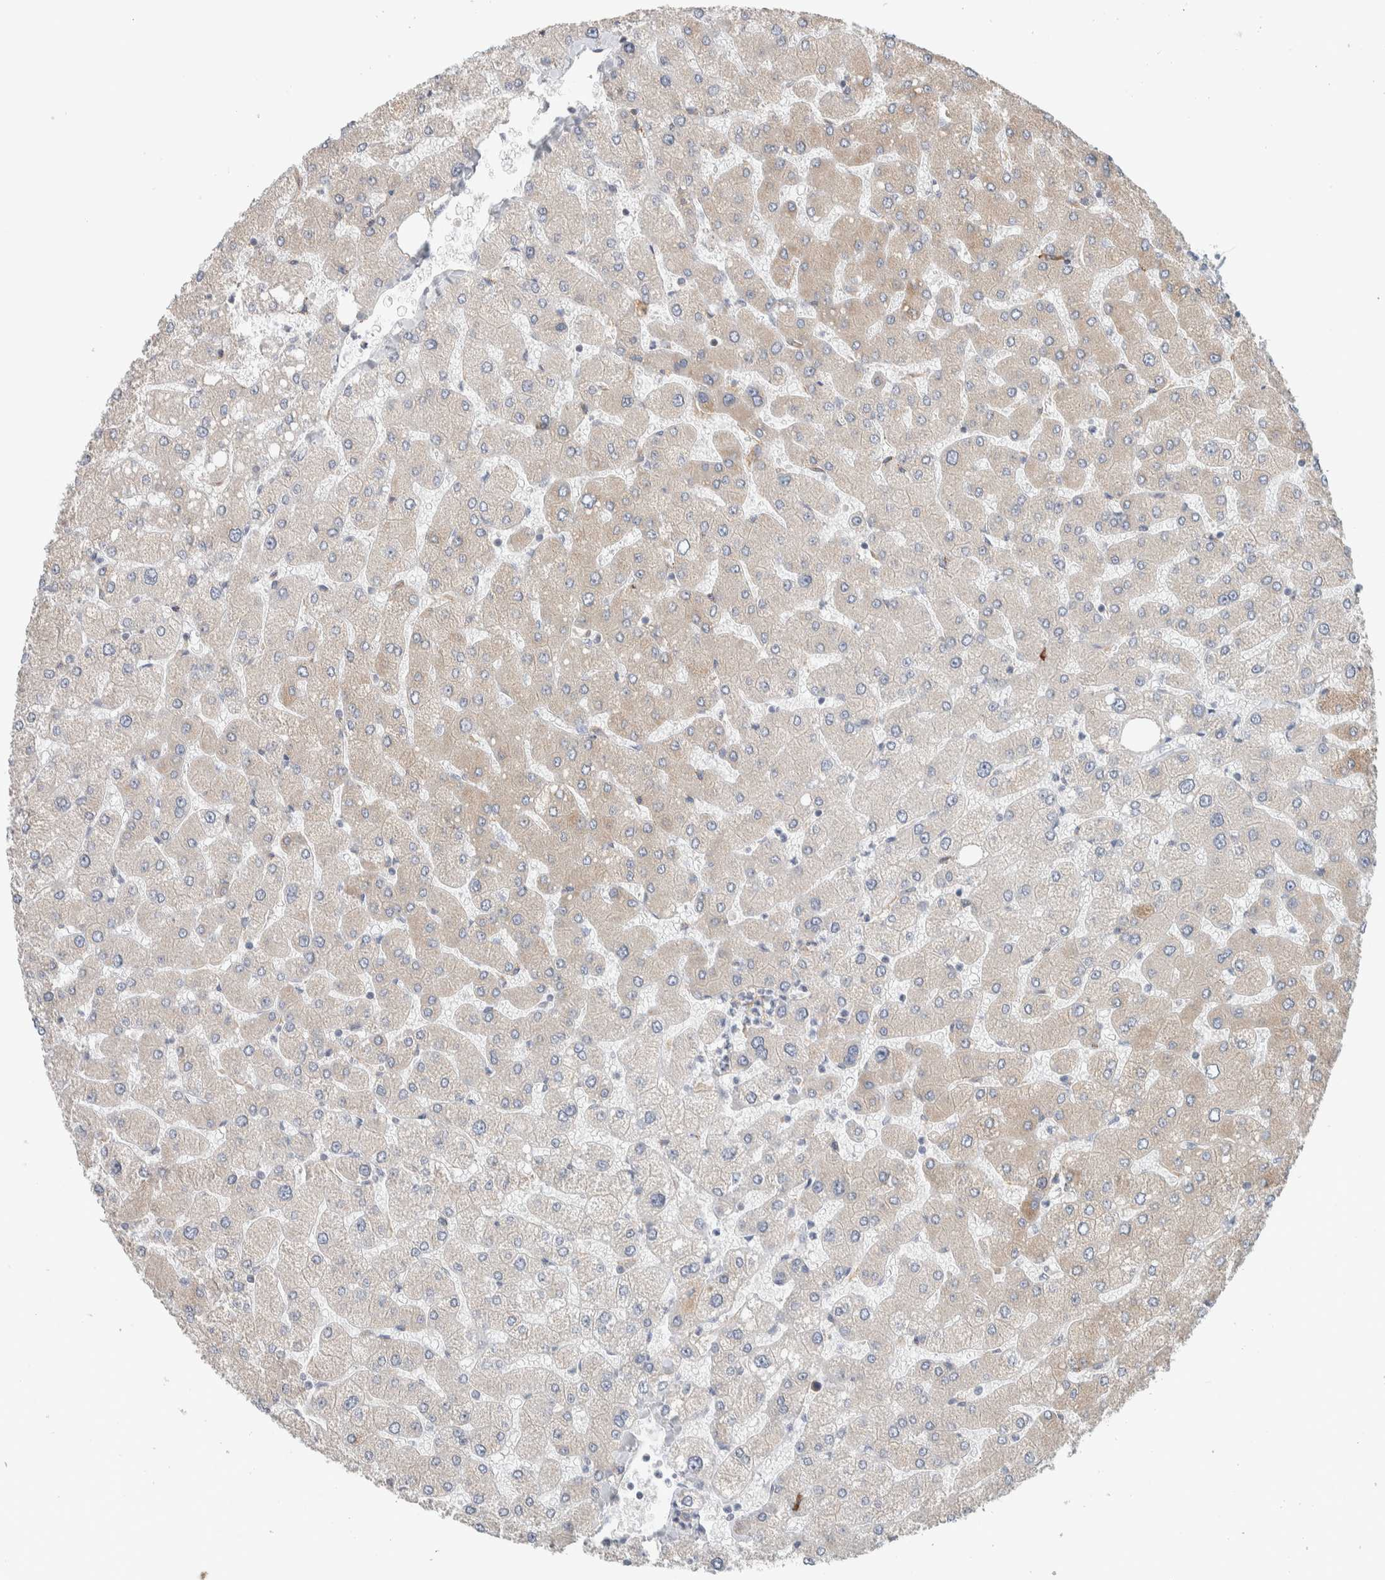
{"staining": {"intensity": "weak", "quantity": "<25%", "location": "cytoplasmic/membranous"}, "tissue": "liver", "cell_type": "Cholangiocytes", "image_type": "normal", "snomed": [{"axis": "morphology", "description": "Normal tissue, NOS"}, {"axis": "topography", "description": "Liver"}], "caption": "Immunohistochemistry (IHC) of normal liver reveals no staining in cholangiocytes.", "gene": "ADCY8", "patient": {"sex": "male", "age": 55}}